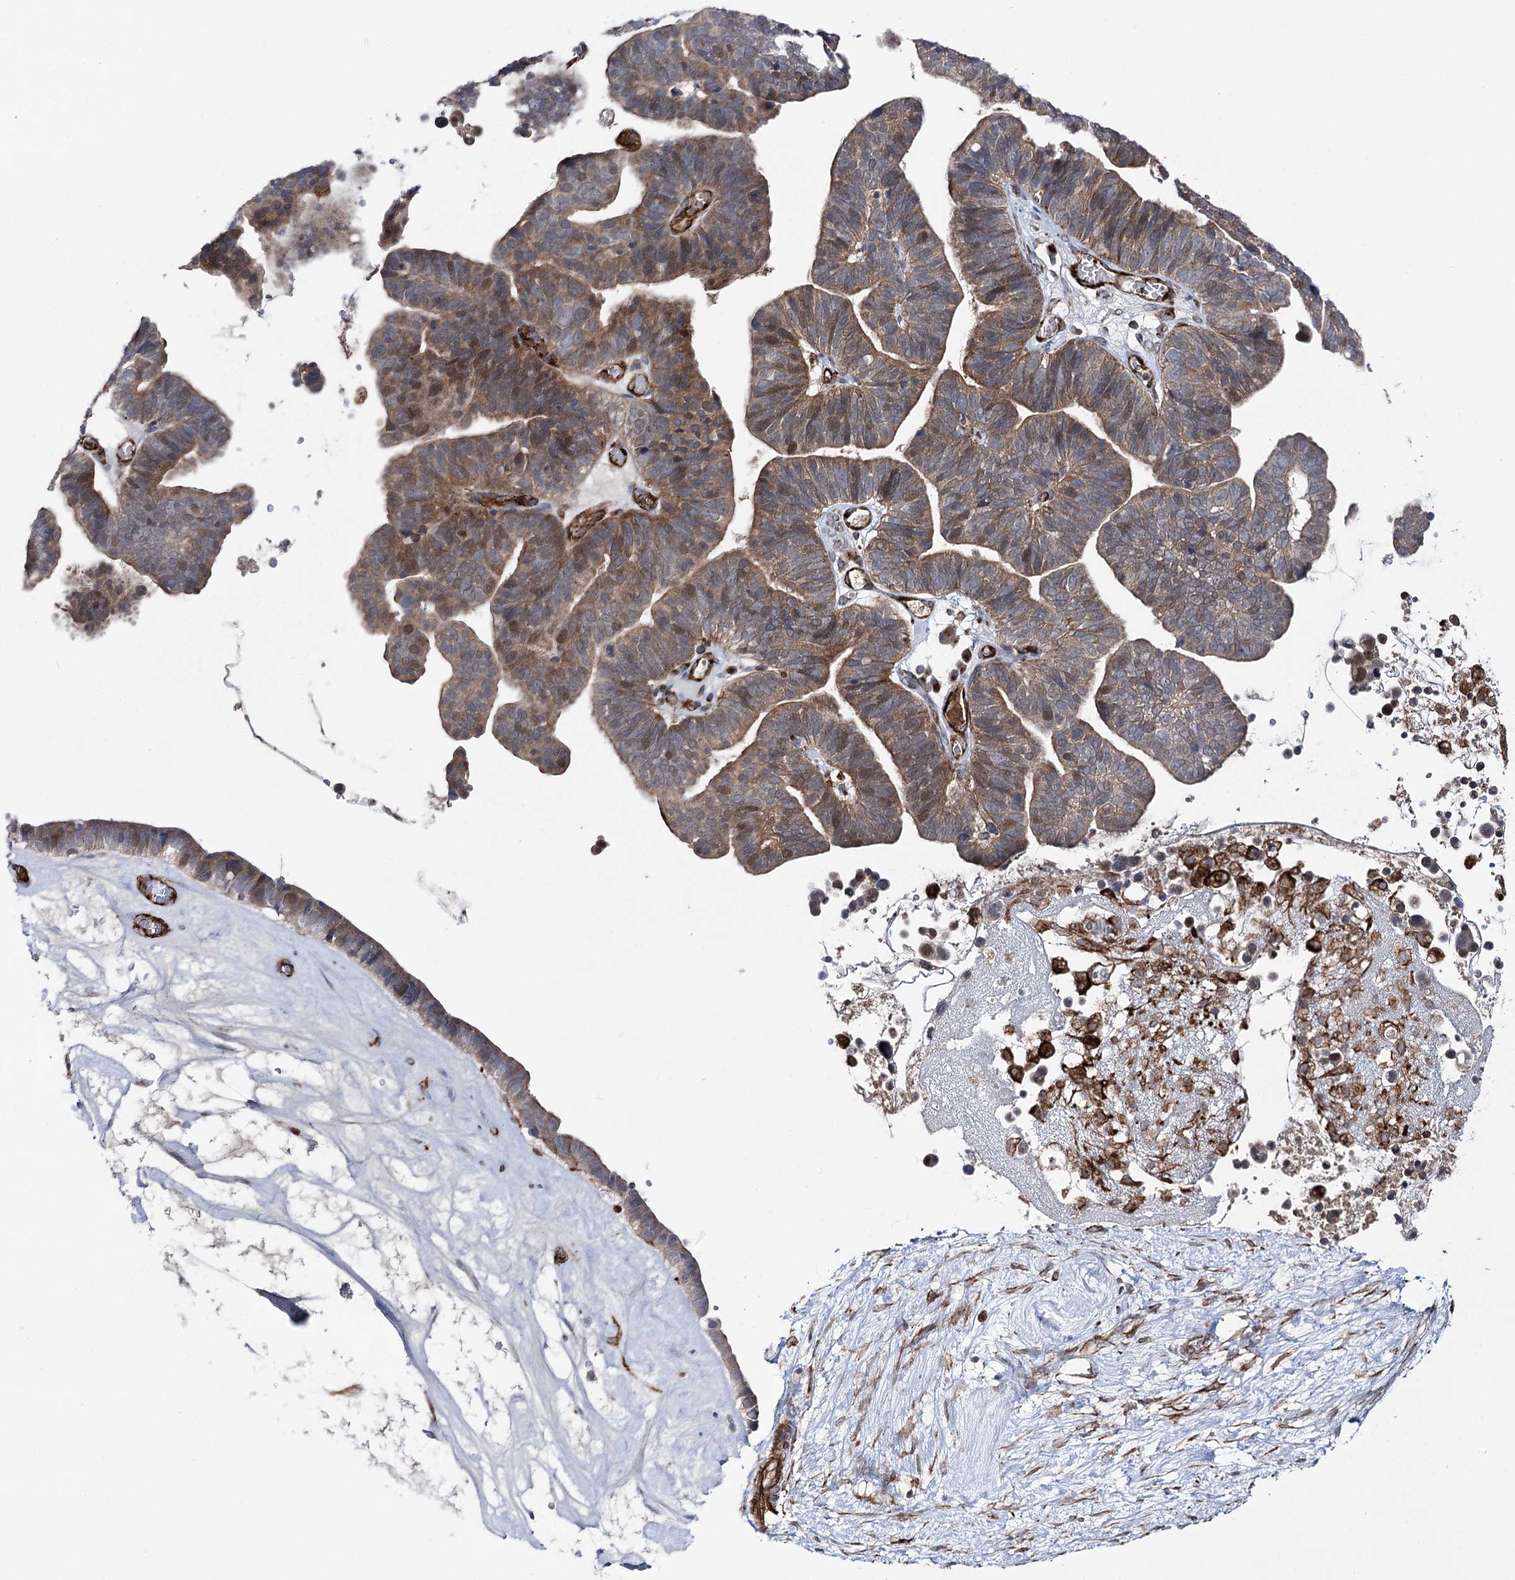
{"staining": {"intensity": "moderate", "quantity": ">75%", "location": "cytoplasmic/membranous"}, "tissue": "ovarian cancer", "cell_type": "Tumor cells", "image_type": "cancer", "snomed": [{"axis": "morphology", "description": "Cystadenocarcinoma, serous, NOS"}, {"axis": "topography", "description": "Ovary"}], "caption": "Human ovarian serous cystadenocarcinoma stained with a protein marker exhibits moderate staining in tumor cells.", "gene": "MIB1", "patient": {"sex": "female", "age": 56}}